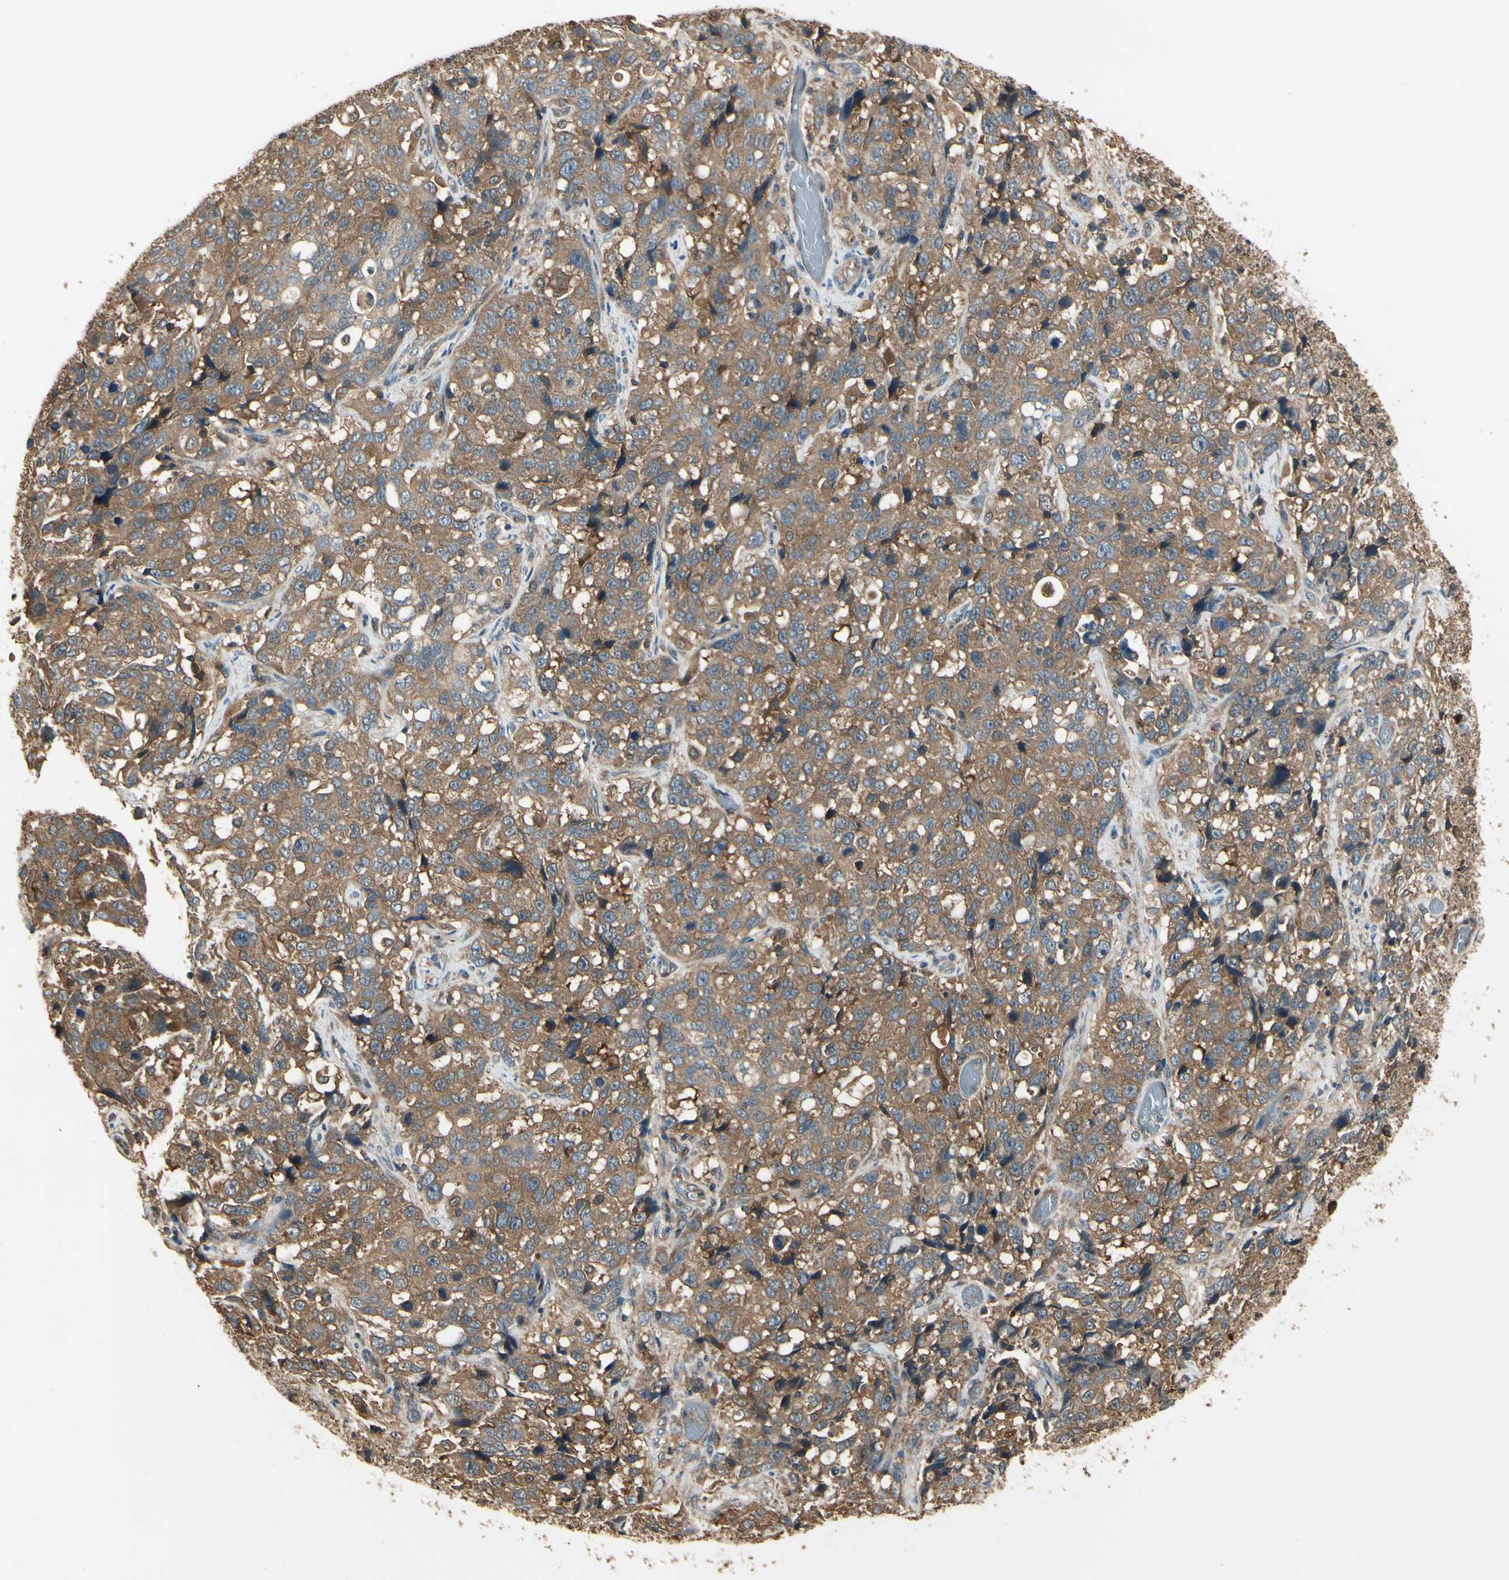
{"staining": {"intensity": "moderate", "quantity": ">75%", "location": "cytoplasmic/membranous"}, "tissue": "stomach cancer", "cell_type": "Tumor cells", "image_type": "cancer", "snomed": [{"axis": "morphology", "description": "Normal tissue, NOS"}, {"axis": "morphology", "description": "Adenocarcinoma, NOS"}, {"axis": "topography", "description": "Stomach"}], "caption": "Stomach adenocarcinoma was stained to show a protein in brown. There is medium levels of moderate cytoplasmic/membranous expression in about >75% of tumor cells. (Stains: DAB in brown, nuclei in blue, Microscopy: brightfield microscopy at high magnification).", "gene": "CCT7", "patient": {"sex": "male", "age": 48}}